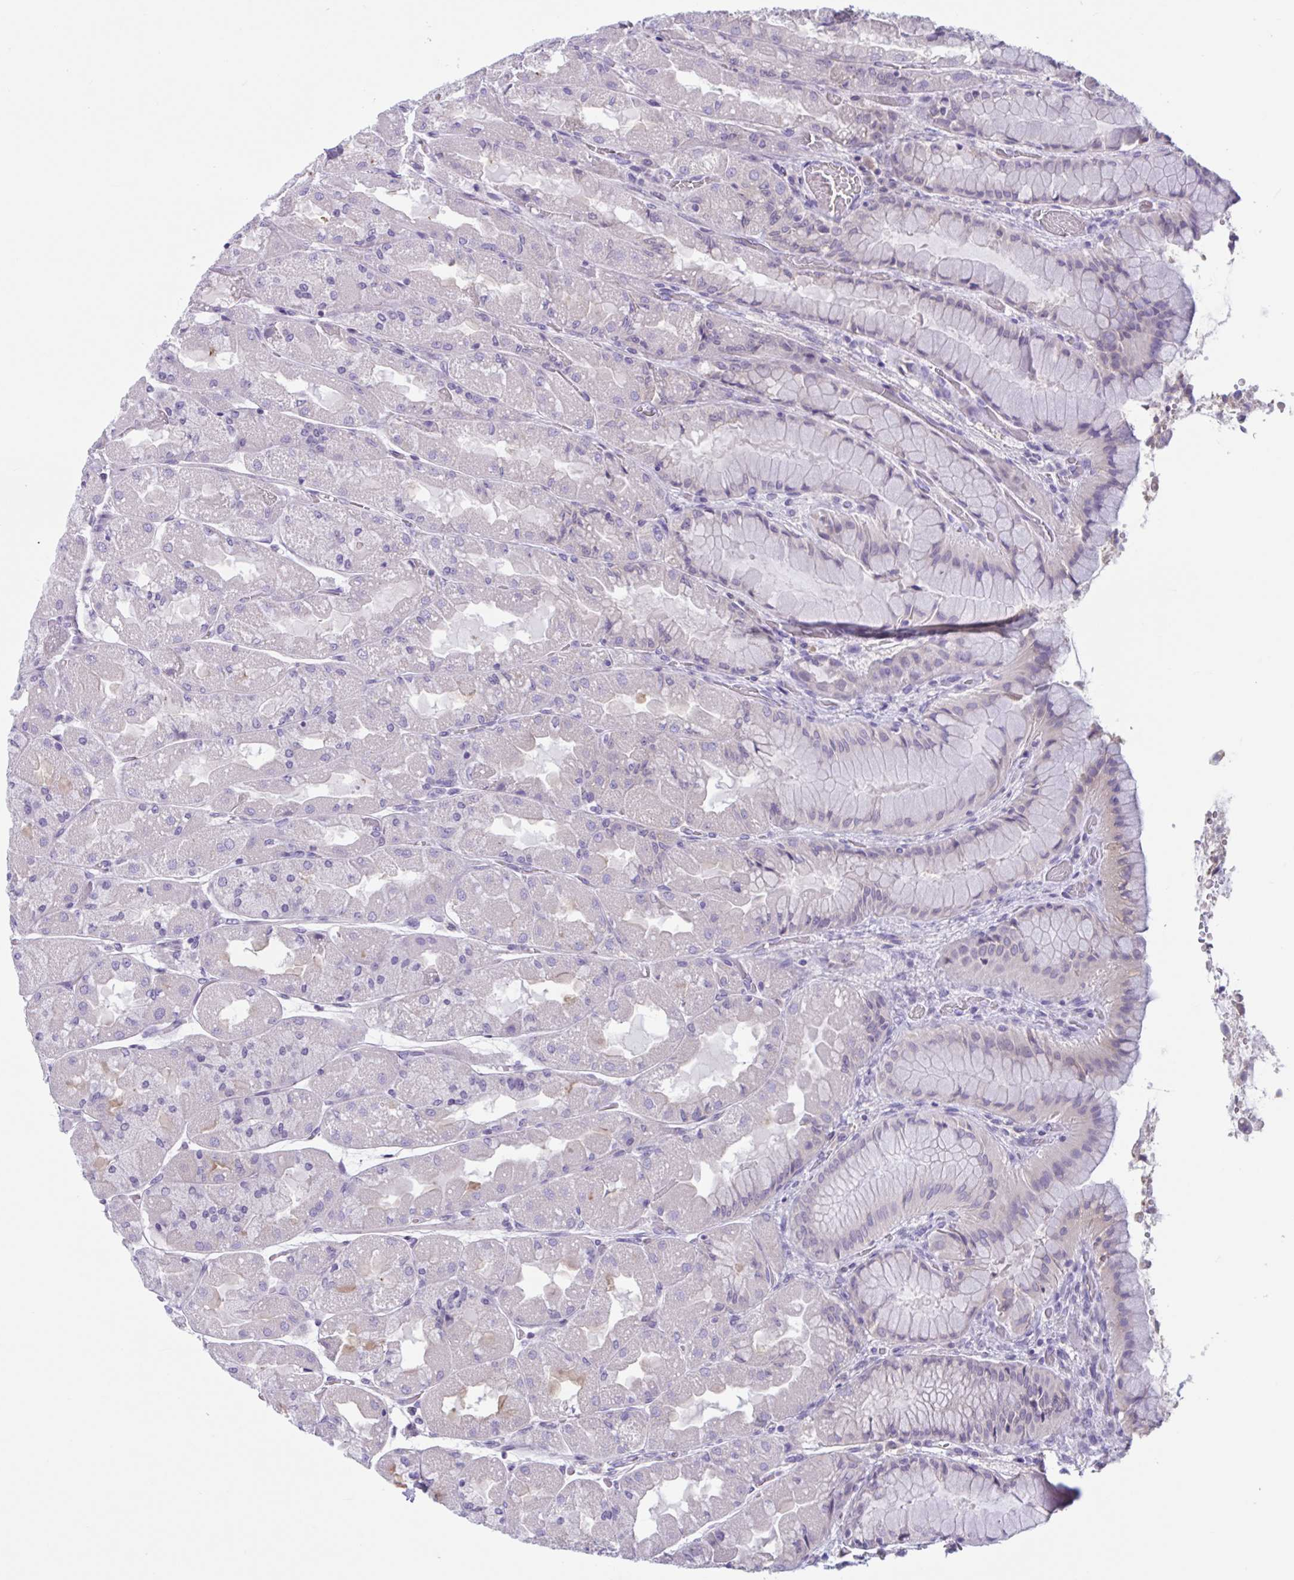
{"staining": {"intensity": "negative", "quantity": "none", "location": "none"}, "tissue": "stomach", "cell_type": "Glandular cells", "image_type": "normal", "snomed": [{"axis": "morphology", "description": "Normal tissue, NOS"}, {"axis": "topography", "description": "Stomach"}], "caption": "High magnification brightfield microscopy of normal stomach stained with DAB (3,3'-diaminobenzidine) (brown) and counterstained with hematoxylin (blue): glandular cells show no significant expression. (DAB IHC visualized using brightfield microscopy, high magnification).", "gene": "WNT9B", "patient": {"sex": "female", "age": 61}}